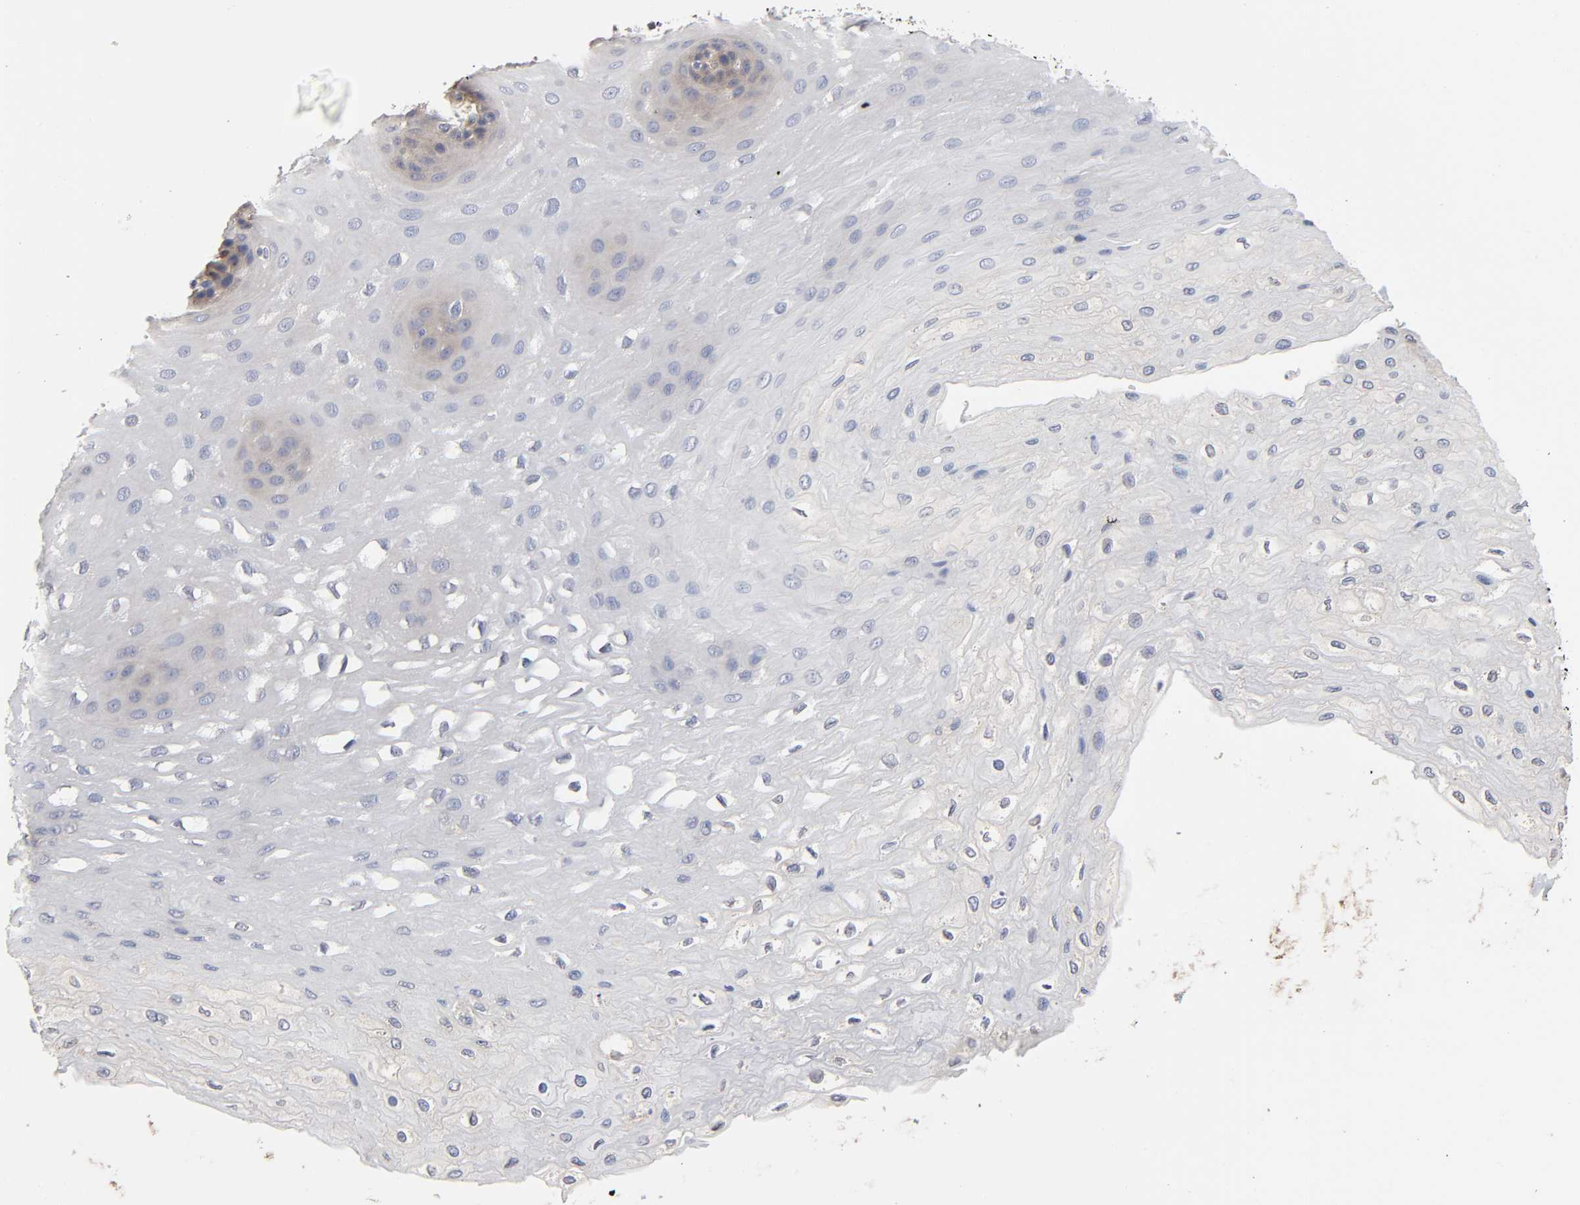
{"staining": {"intensity": "negative", "quantity": "none", "location": "none"}, "tissue": "esophagus", "cell_type": "Squamous epithelial cells", "image_type": "normal", "snomed": [{"axis": "morphology", "description": "Normal tissue, NOS"}, {"axis": "topography", "description": "Esophagus"}], "caption": "Squamous epithelial cells are negative for protein expression in normal human esophagus. (DAB immunohistochemistry, high magnification).", "gene": "RAB13", "patient": {"sex": "female", "age": 72}}